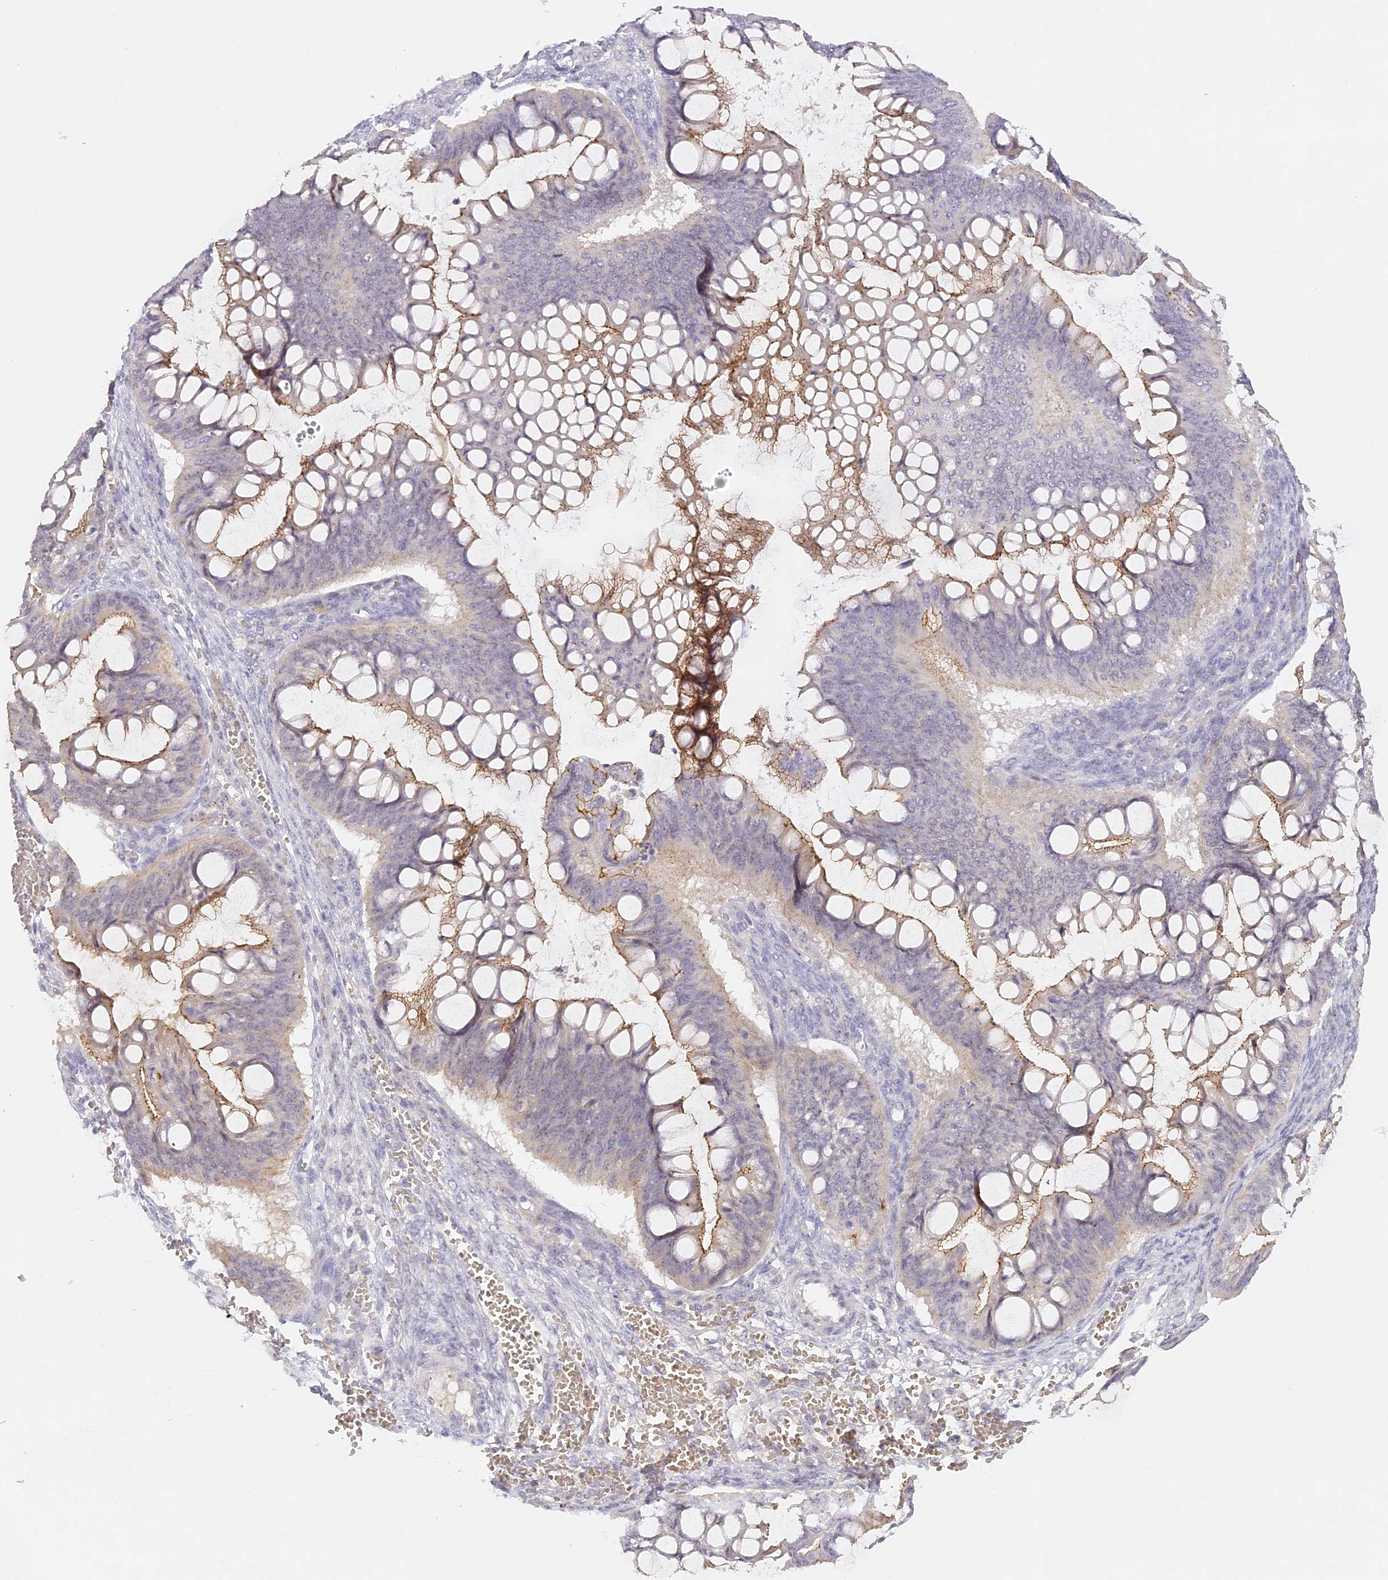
{"staining": {"intensity": "moderate", "quantity": "25%-75%", "location": "cytoplasmic/membranous"}, "tissue": "ovarian cancer", "cell_type": "Tumor cells", "image_type": "cancer", "snomed": [{"axis": "morphology", "description": "Cystadenocarcinoma, mucinous, NOS"}, {"axis": "topography", "description": "Ovary"}], "caption": "A histopathology image showing moderate cytoplasmic/membranous positivity in approximately 25%-75% of tumor cells in ovarian mucinous cystadenocarcinoma, as visualized by brown immunohistochemical staining.", "gene": "ELL3", "patient": {"sex": "female", "age": 73}}